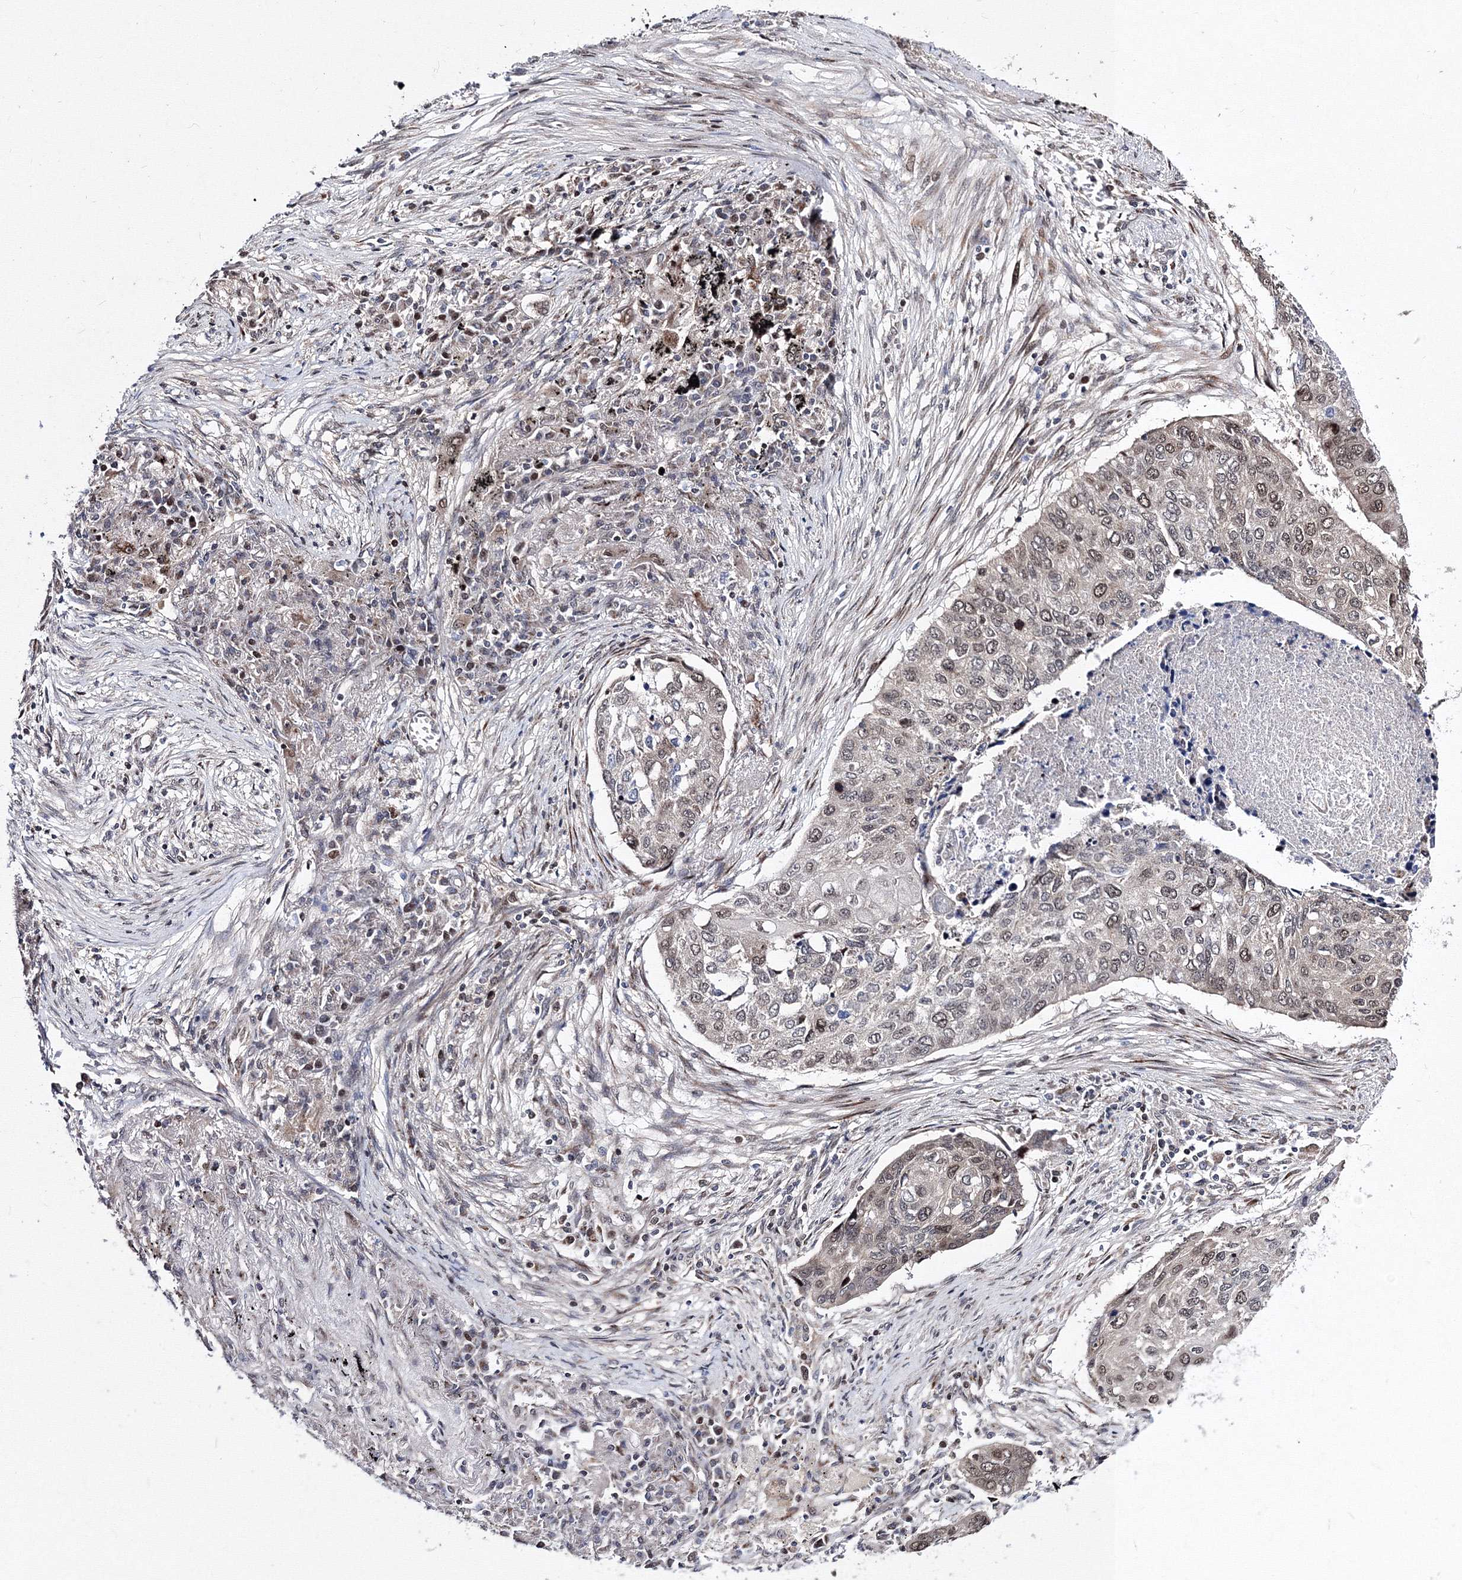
{"staining": {"intensity": "weak", "quantity": ">75%", "location": "nuclear"}, "tissue": "lung cancer", "cell_type": "Tumor cells", "image_type": "cancer", "snomed": [{"axis": "morphology", "description": "Squamous cell carcinoma, NOS"}, {"axis": "topography", "description": "Lung"}], "caption": "Lung cancer tissue exhibits weak nuclear staining in approximately >75% of tumor cells", "gene": "GPN1", "patient": {"sex": "female", "age": 63}}